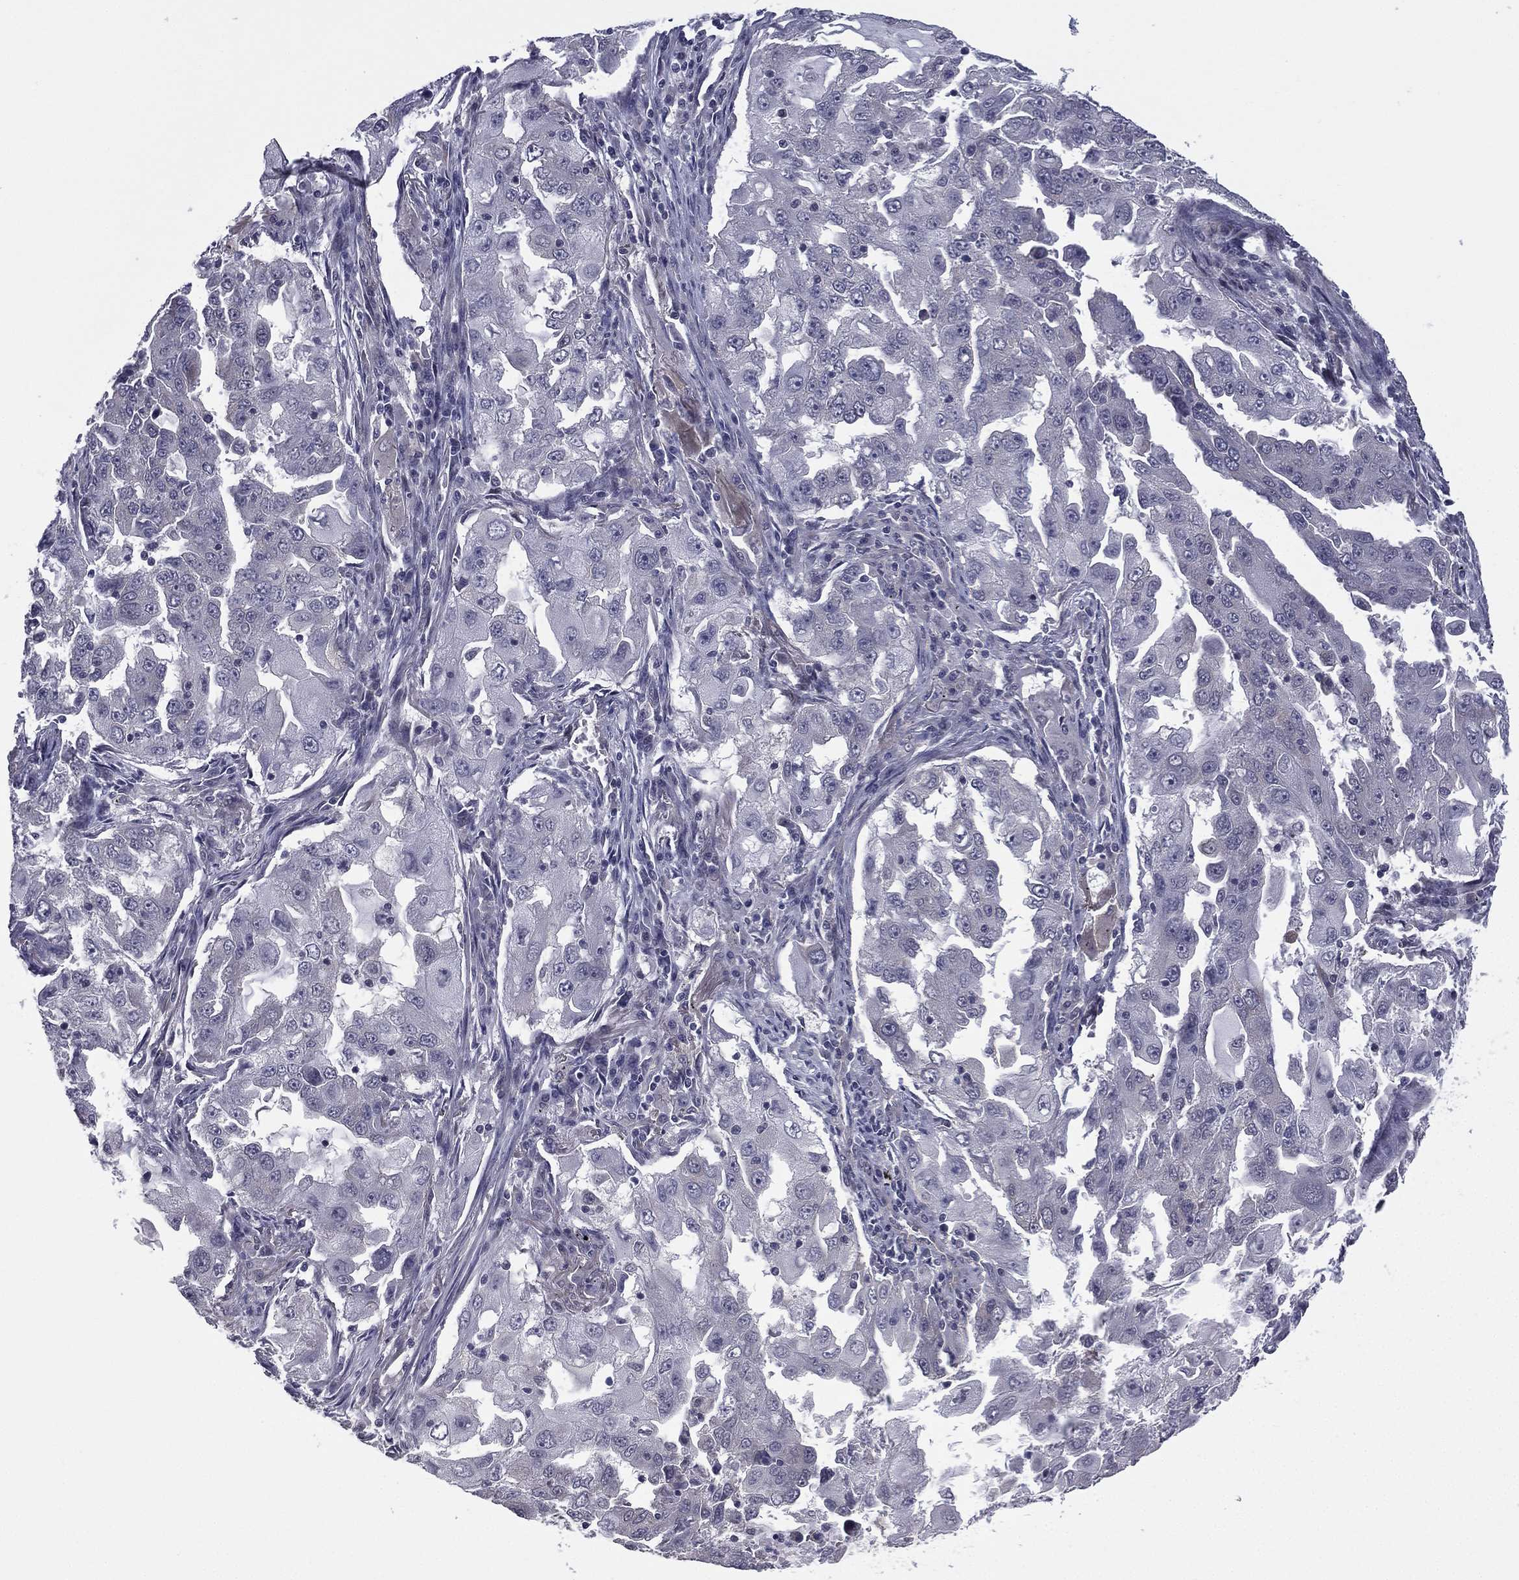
{"staining": {"intensity": "negative", "quantity": "none", "location": "none"}, "tissue": "lung cancer", "cell_type": "Tumor cells", "image_type": "cancer", "snomed": [{"axis": "morphology", "description": "Adenocarcinoma, NOS"}, {"axis": "topography", "description": "Lung"}], "caption": "Immunohistochemistry (IHC) micrograph of neoplastic tissue: human lung adenocarcinoma stained with DAB displays no significant protein staining in tumor cells. (DAB IHC, high magnification).", "gene": "ACTRT2", "patient": {"sex": "female", "age": 61}}